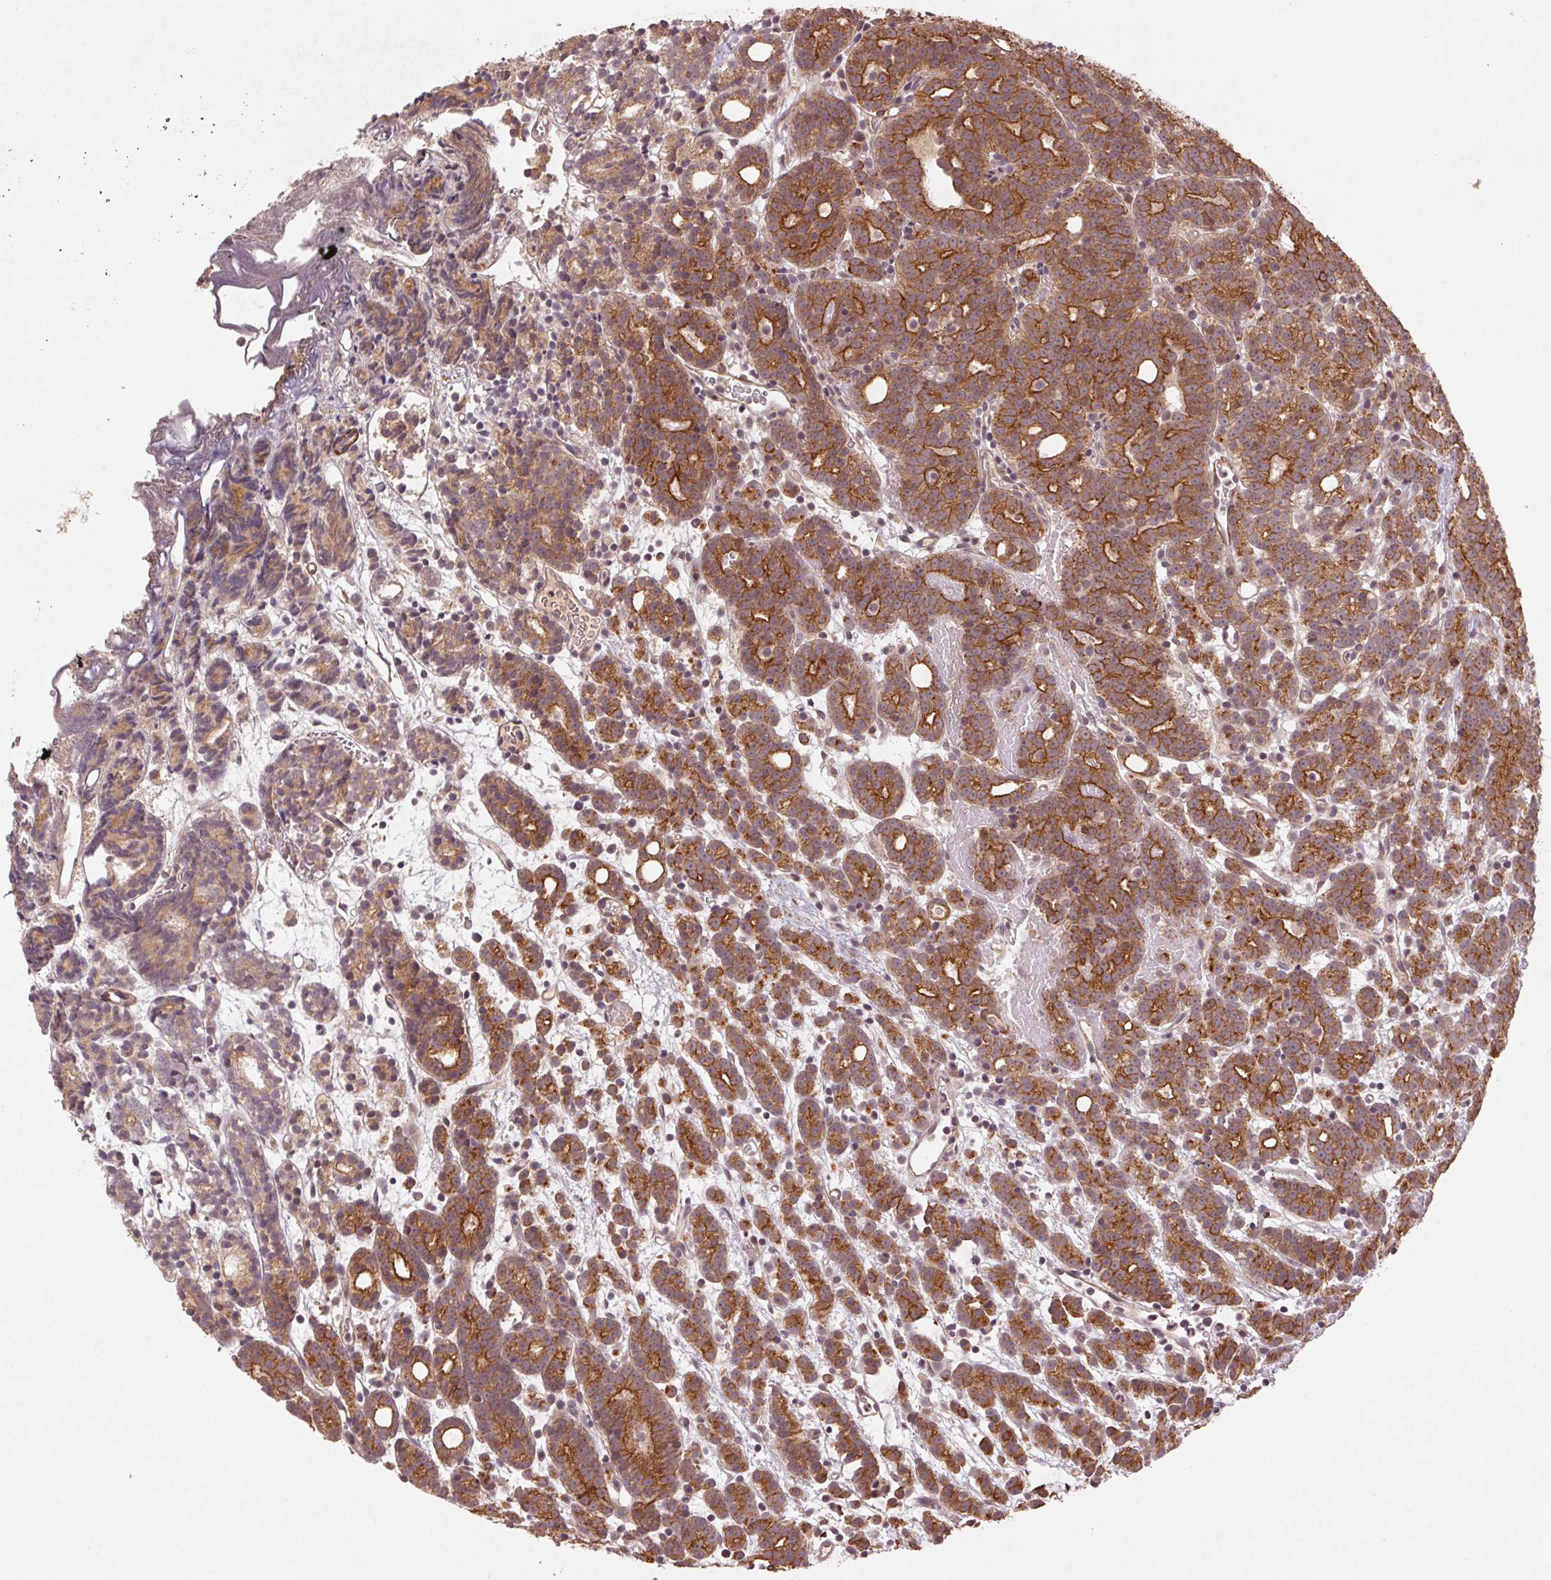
{"staining": {"intensity": "strong", "quantity": ">75%", "location": "cytoplasmic/membranous"}, "tissue": "prostate cancer", "cell_type": "Tumor cells", "image_type": "cancer", "snomed": [{"axis": "morphology", "description": "Adenocarcinoma, High grade"}, {"axis": "topography", "description": "Prostate"}], "caption": "Immunohistochemistry micrograph of human adenocarcinoma (high-grade) (prostate) stained for a protein (brown), which shows high levels of strong cytoplasmic/membranous staining in approximately >75% of tumor cells.", "gene": "SMLR1", "patient": {"sex": "male", "age": 53}}